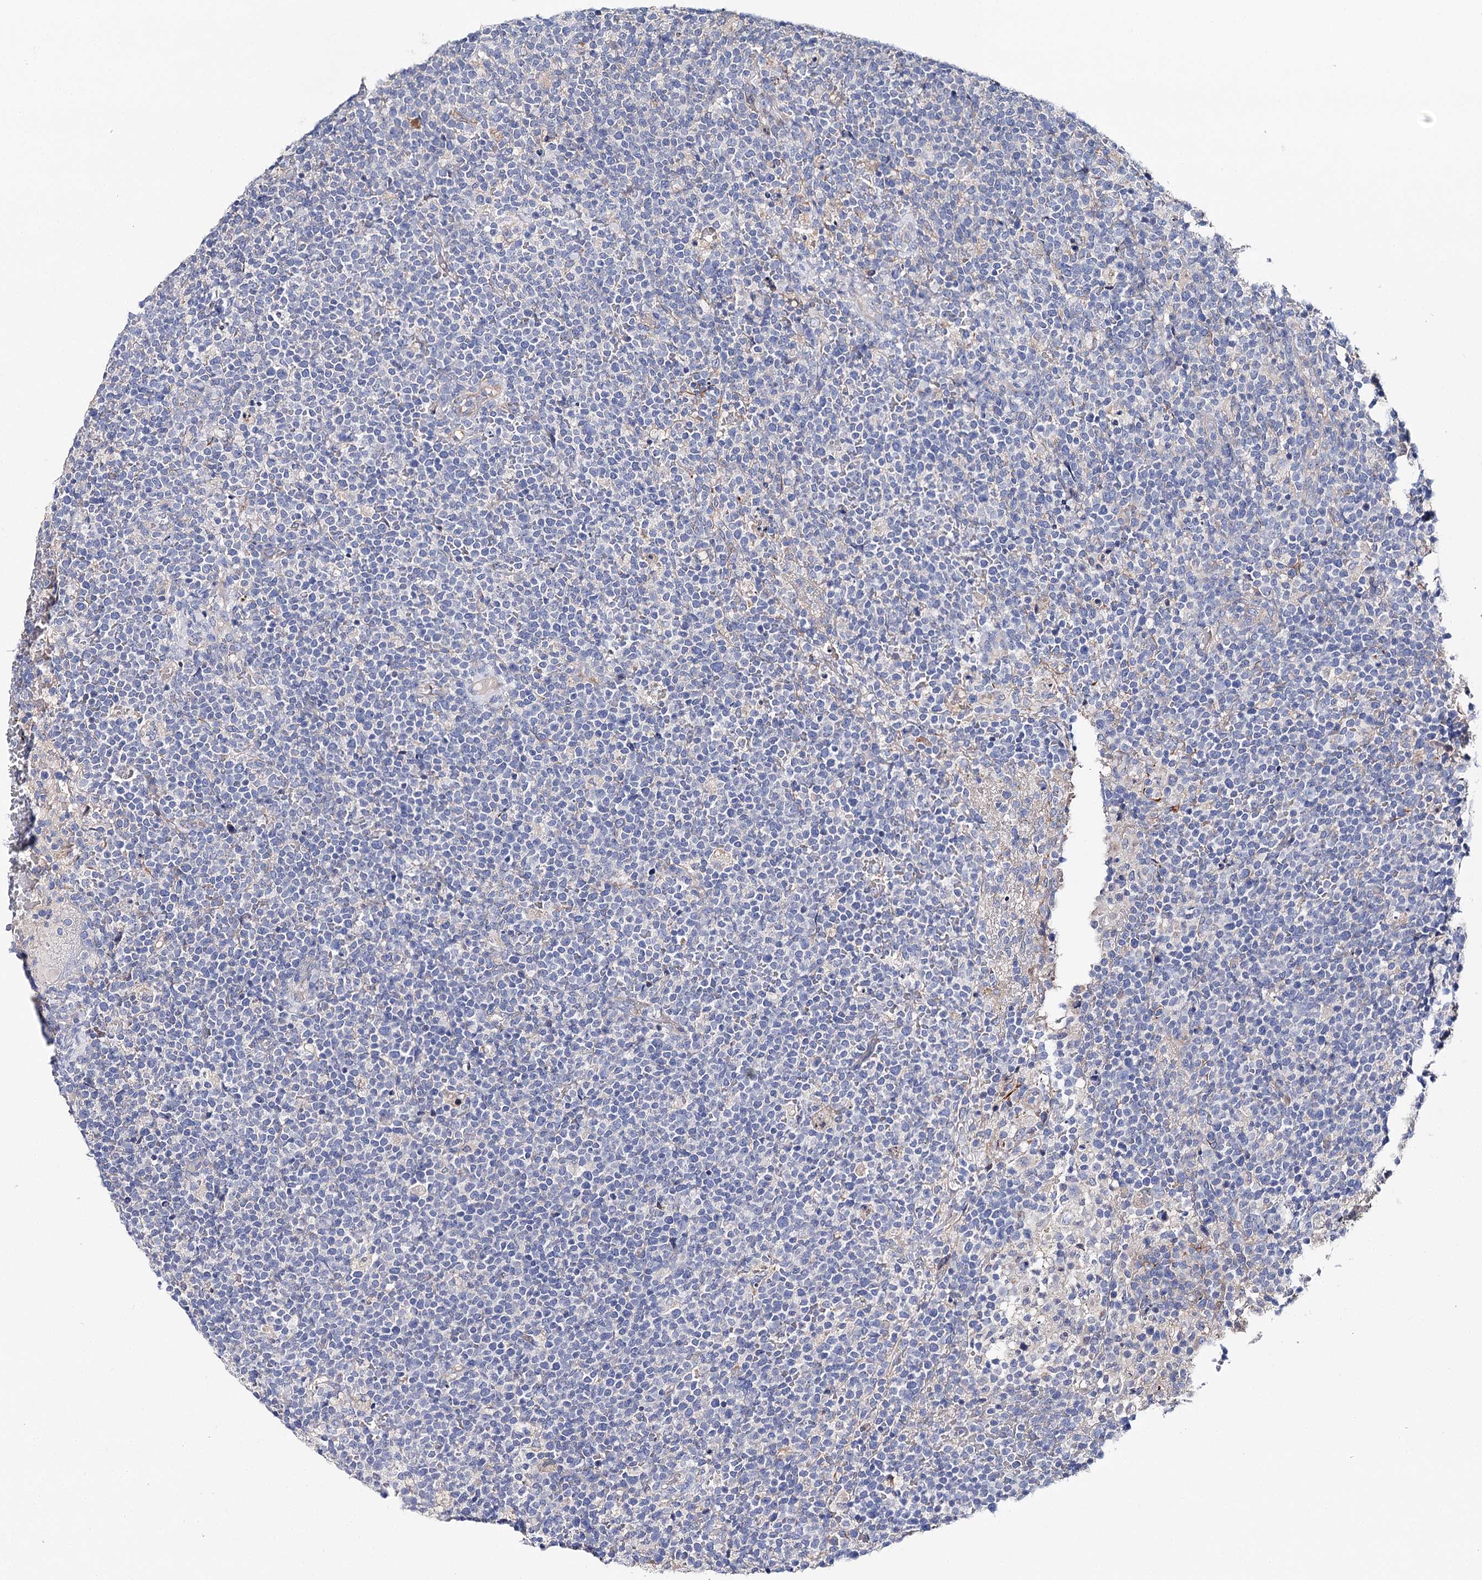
{"staining": {"intensity": "negative", "quantity": "none", "location": "none"}, "tissue": "lymphoma", "cell_type": "Tumor cells", "image_type": "cancer", "snomed": [{"axis": "morphology", "description": "Malignant lymphoma, non-Hodgkin's type, High grade"}, {"axis": "topography", "description": "Lymph node"}], "caption": "Immunohistochemistry of high-grade malignant lymphoma, non-Hodgkin's type demonstrates no positivity in tumor cells. The staining is performed using DAB (3,3'-diaminobenzidine) brown chromogen with nuclei counter-stained in using hematoxylin.", "gene": "EPYC", "patient": {"sex": "male", "age": 61}}